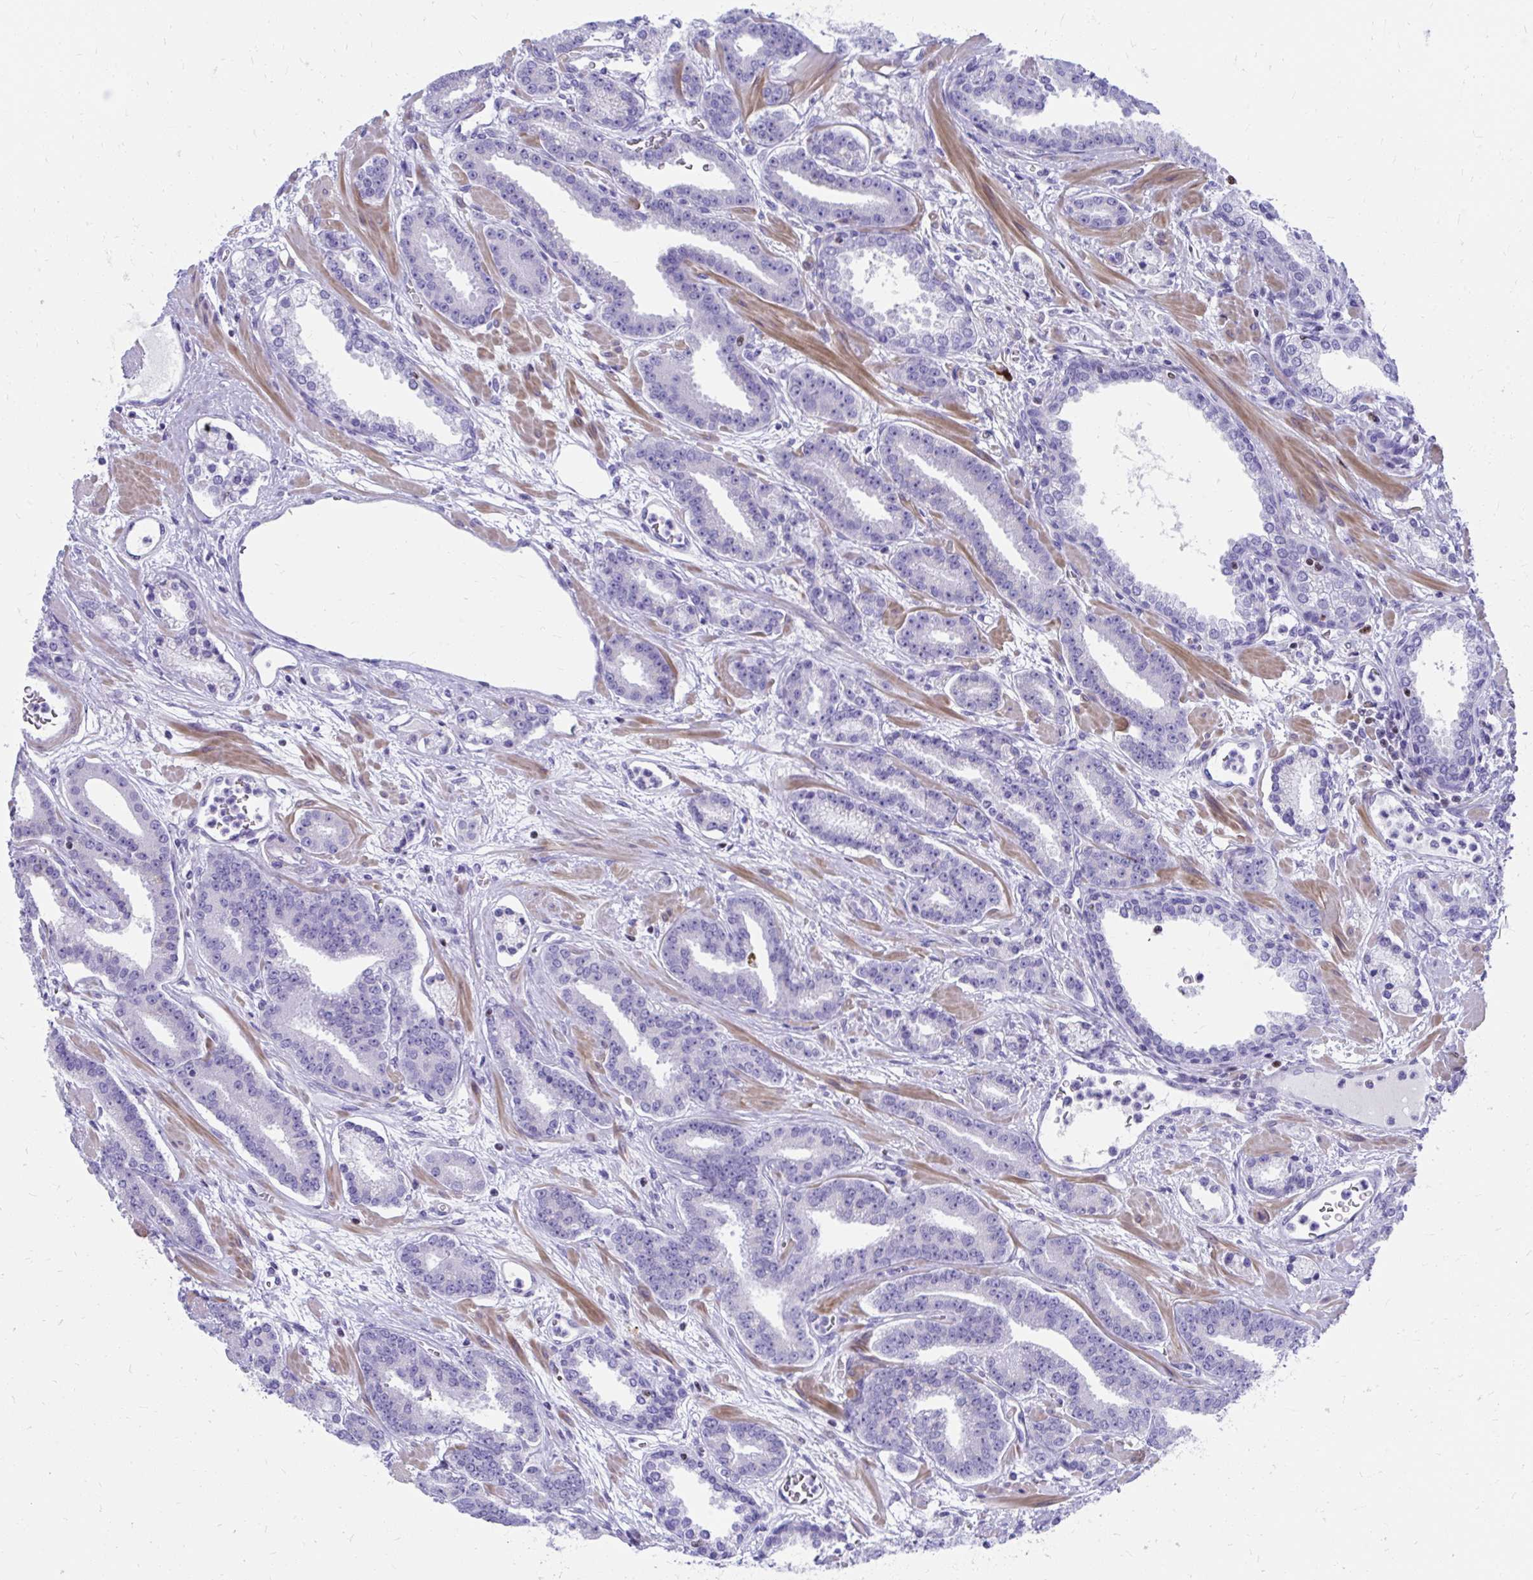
{"staining": {"intensity": "negative", "quantity": "none", "location": "none"}, "tissue": "prostate cancer", "cell_type": "Tumor cells", "image_type": "cancer", "snomed": [{"axis": "morphology", "description": "Adenocarcinoma, High grade"}, {"axis": "topography", "description": "Prostate"}], "caption": "Histopathology image shows no protein positivity in tumor cells of prostate adenocarcinoma (high-grade) tissue. (DAB (3,3'-diaminobenzidine) immunohistochemistry (IHC), high magnification).", "gene": "RUNX3", "patient": {"sex": "male", "age": 60}}